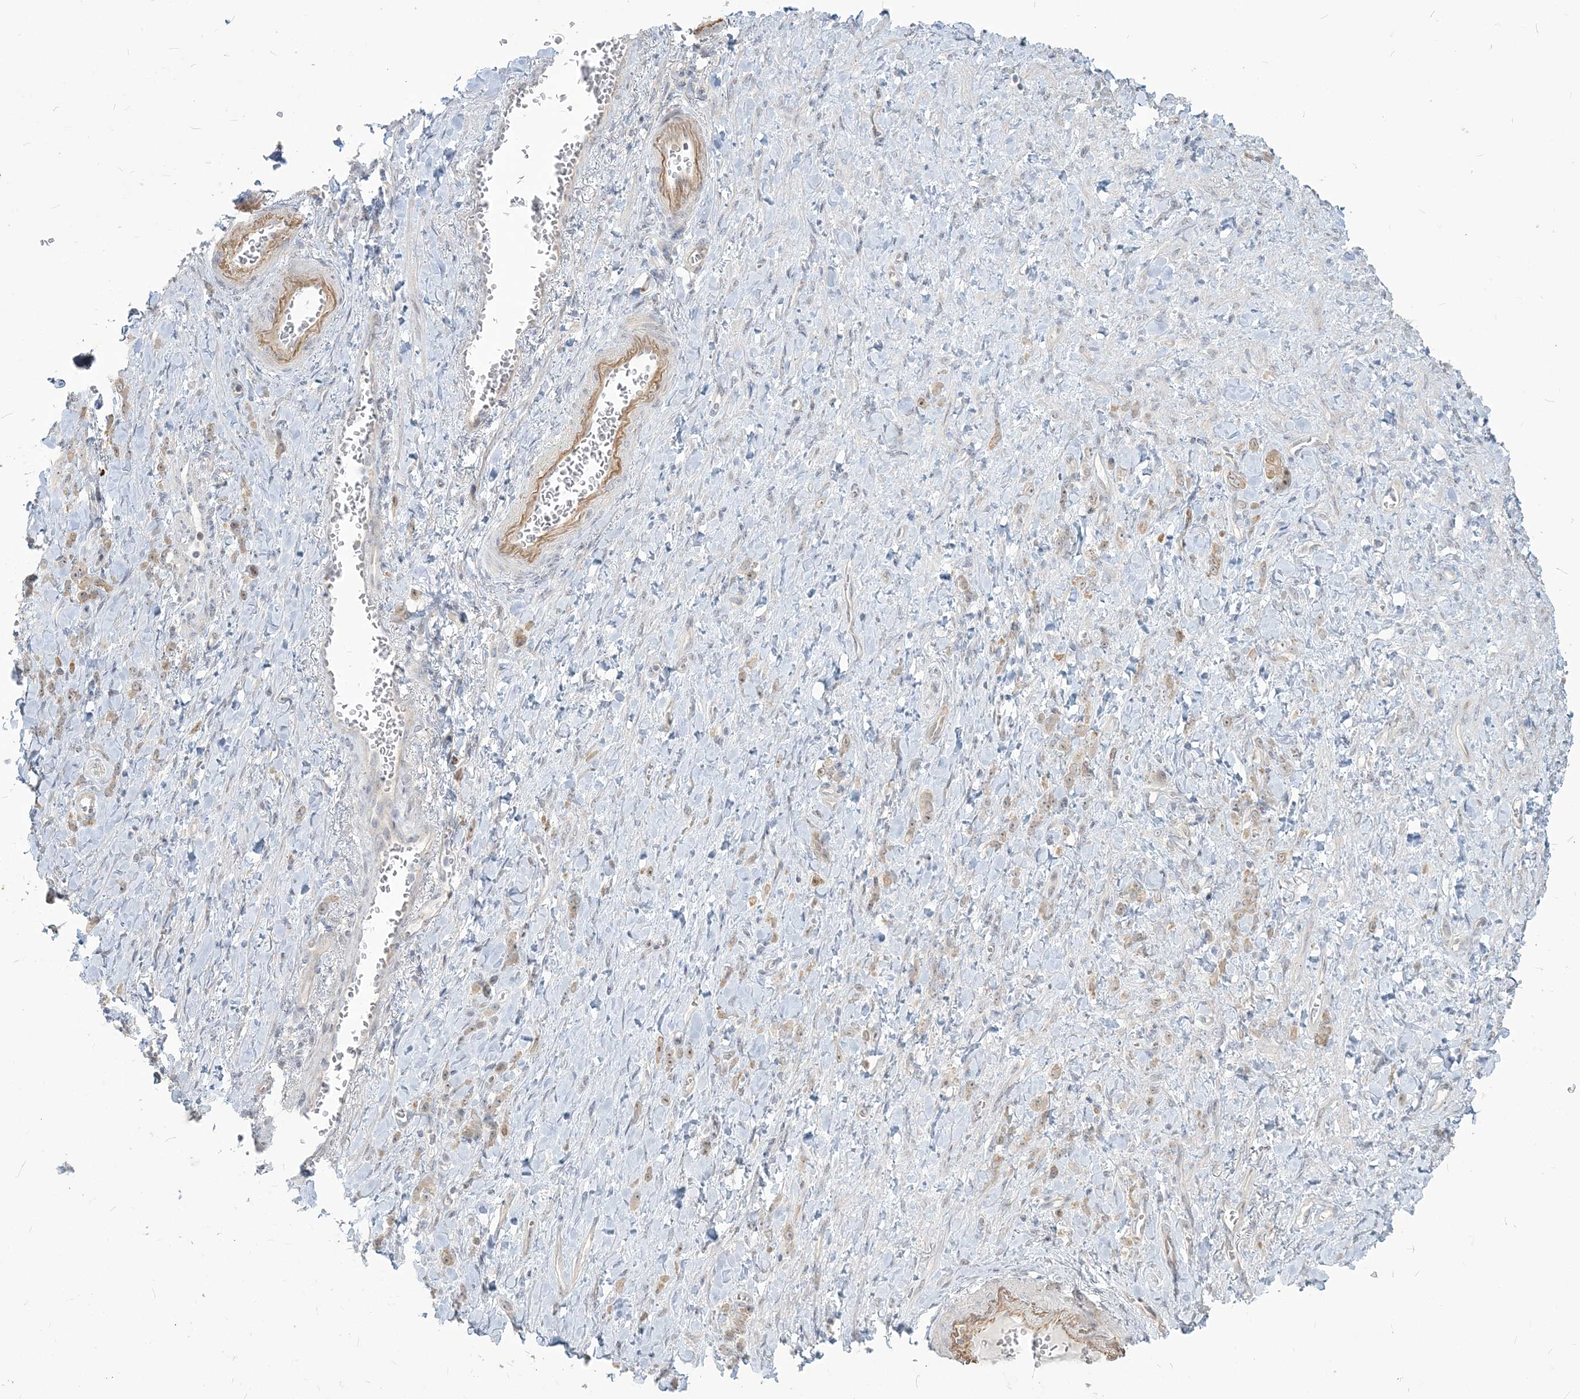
{"staining": {"intensity": "weak", "quantity": ">75%", "location": "cytoplasmic/membranous"}, "tissue": "stomach cancer", "cell_type": "Tumor cells", "image_type": "cancer", "snomed": [{"axis": "morphology", "description": "Normal tissue, NOS"}, {"axis": "morphology", "description": "Adenocarcinoma, NOS"}, {"axis": "topography", "description": "Stomach"}], "caption": "About >75% of tumor cells in stomach cancer demonstrate weak cytoplasmic/membranous protein staining as visualized by brown immunohistochemical staining.", "gene": "SDAD1", "patient": {"sex": "male", "age": 82}}